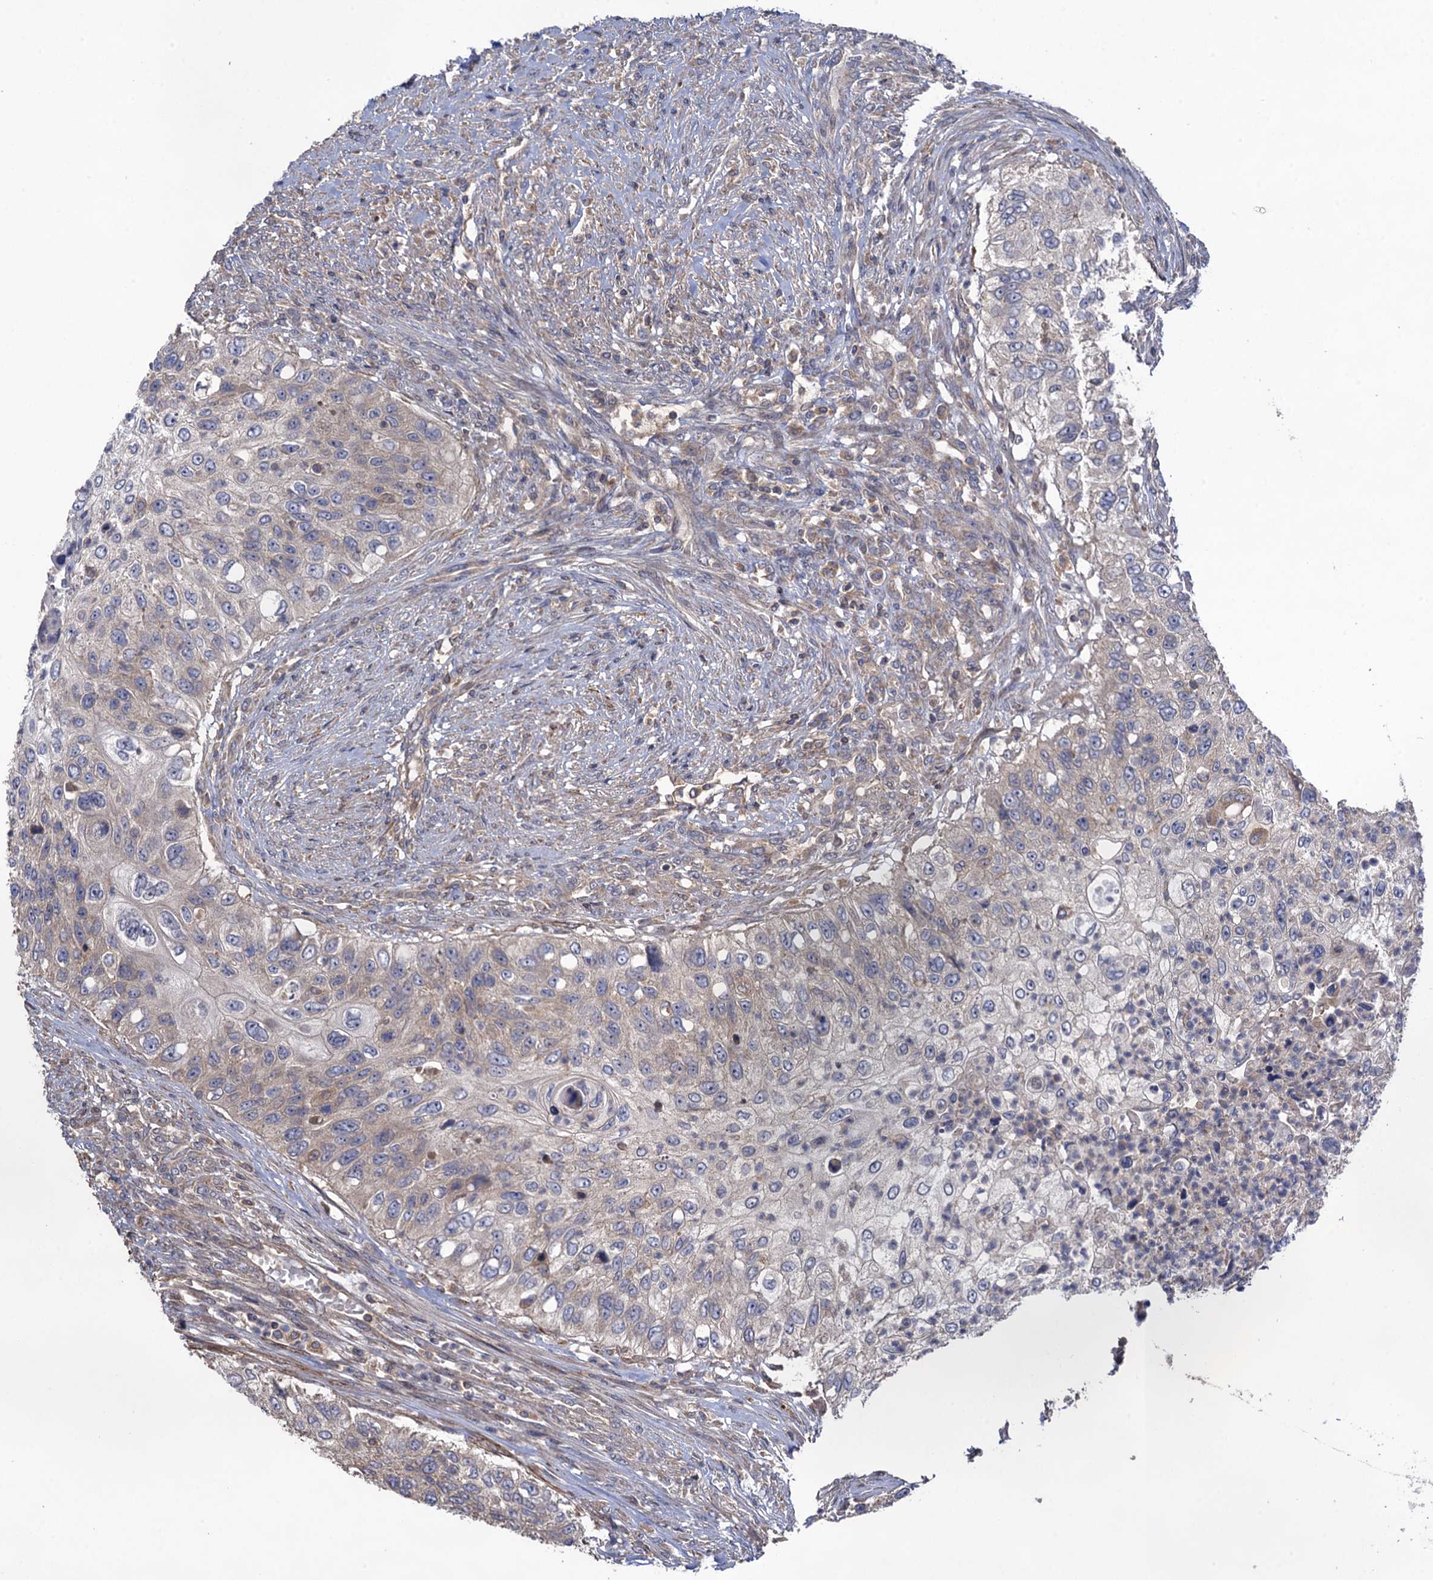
{"staining": {"intensity": "weak", "quantity": "<25%", "location": "cytoplasmic/membranous"}, "tissue": "urothelial cancer", "cell_type": "Tumor cells", "image_type": "cancer", "snomed": [{"axis": "morphology", "description": "Urothelial carcinoma, High grade"}, {"axis": "topography", "description": "Urinary bladder"}], "caption": "This micrograph is of urothelial cancer stained with immunohistochemistry to label a protein in brown with the nuclei are counter-stained blue. There is no positivity in tumor cells. (Brightfield microscopy of DAB (3,3'-diaminobenzidine) immunohistochemistry at high magnification).", "gene": "WDR88", "patient": {"sex": "female", "age": 60}}